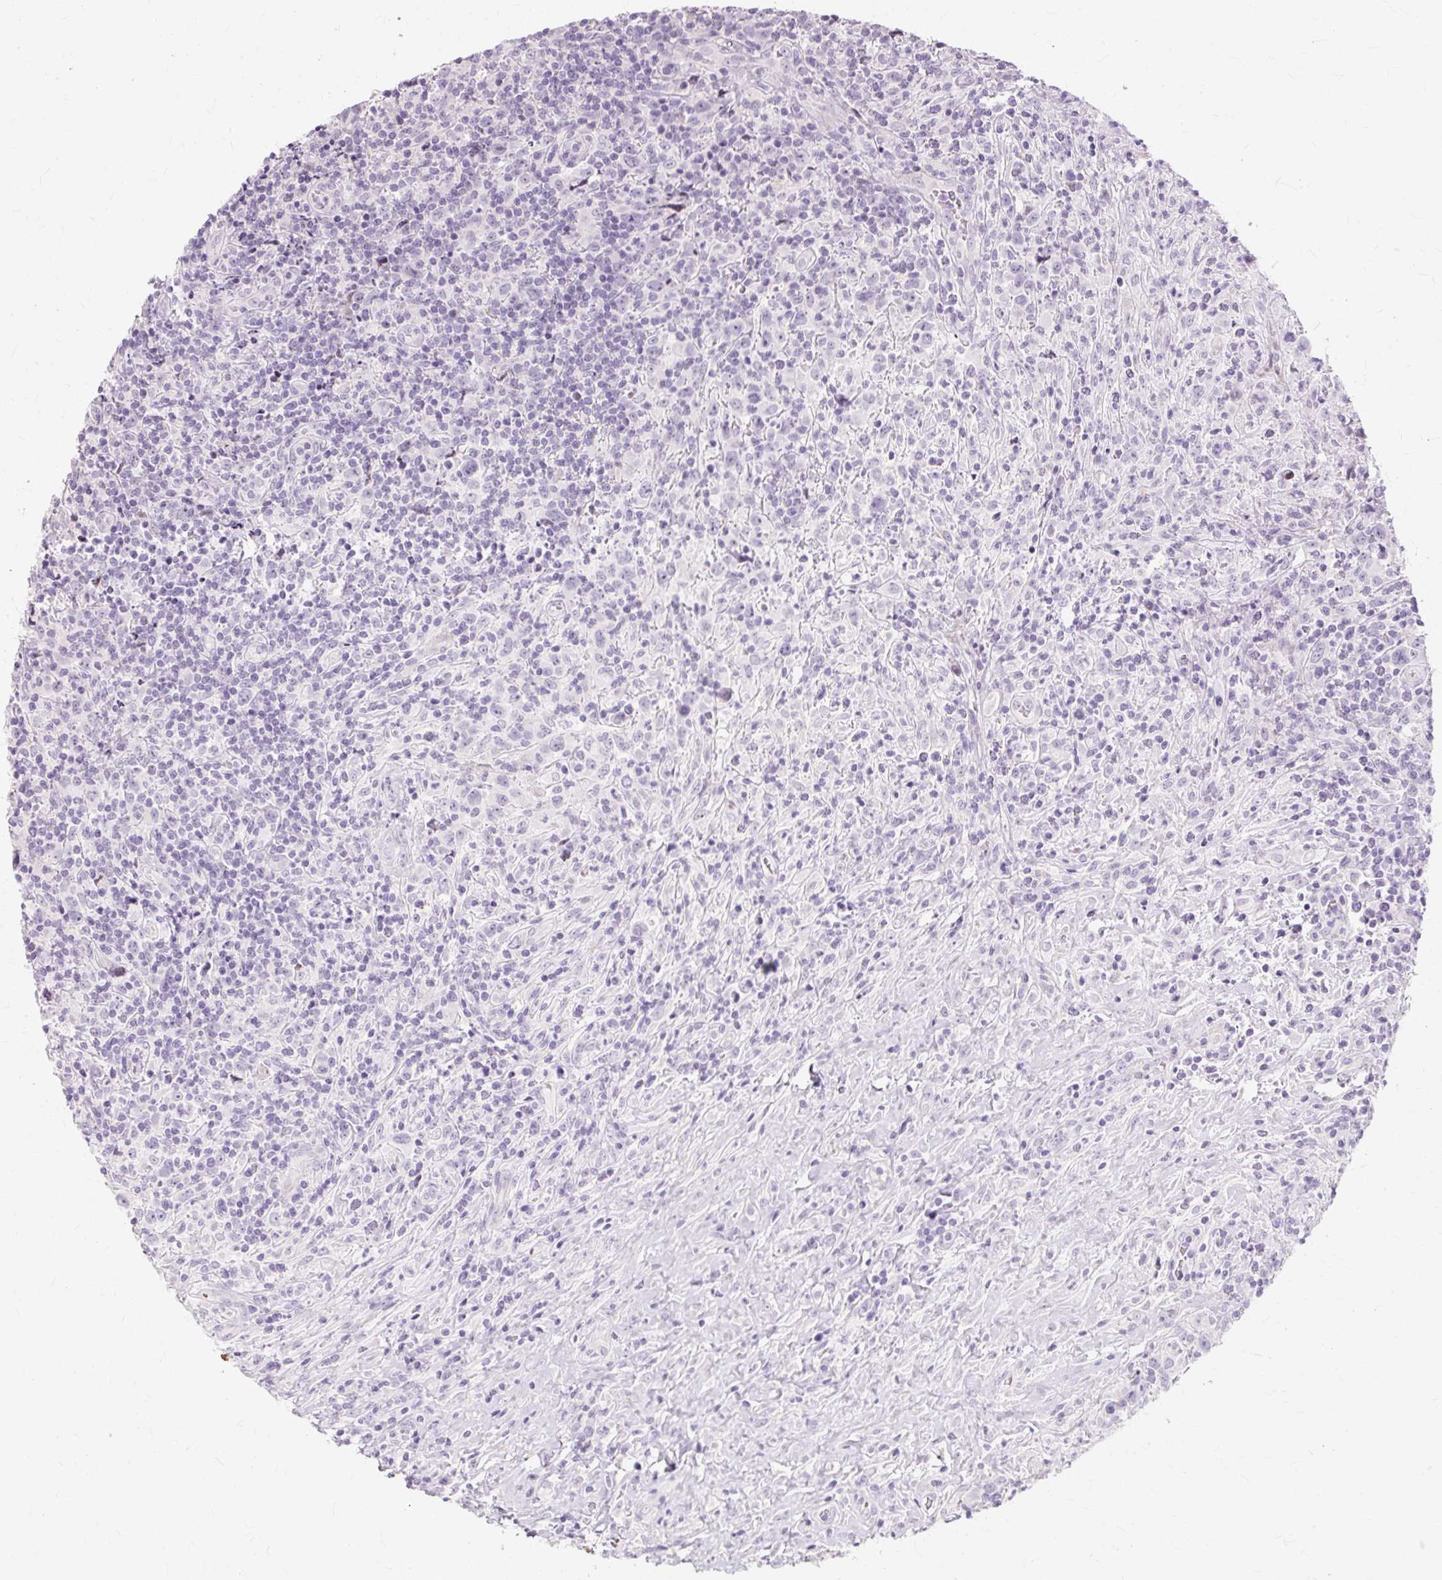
{"staining": {"intensity": "negative", "quantity": "none", "location": "none"}, "tissue": "lymphoma", "cell_type": "Tumor cells", "image_type": "cancer", "snomed": [{"axis": "morphology", "description": "Hodgkin's disease, NOS"}, {"axis": "topography", "description": "Lymph node"}], "caption": "Protein analysis of lymphoma exhibits no significant staining in tumor cells.", "gene": "IRX2", "patient": {"sex": "female", "age": 18}}